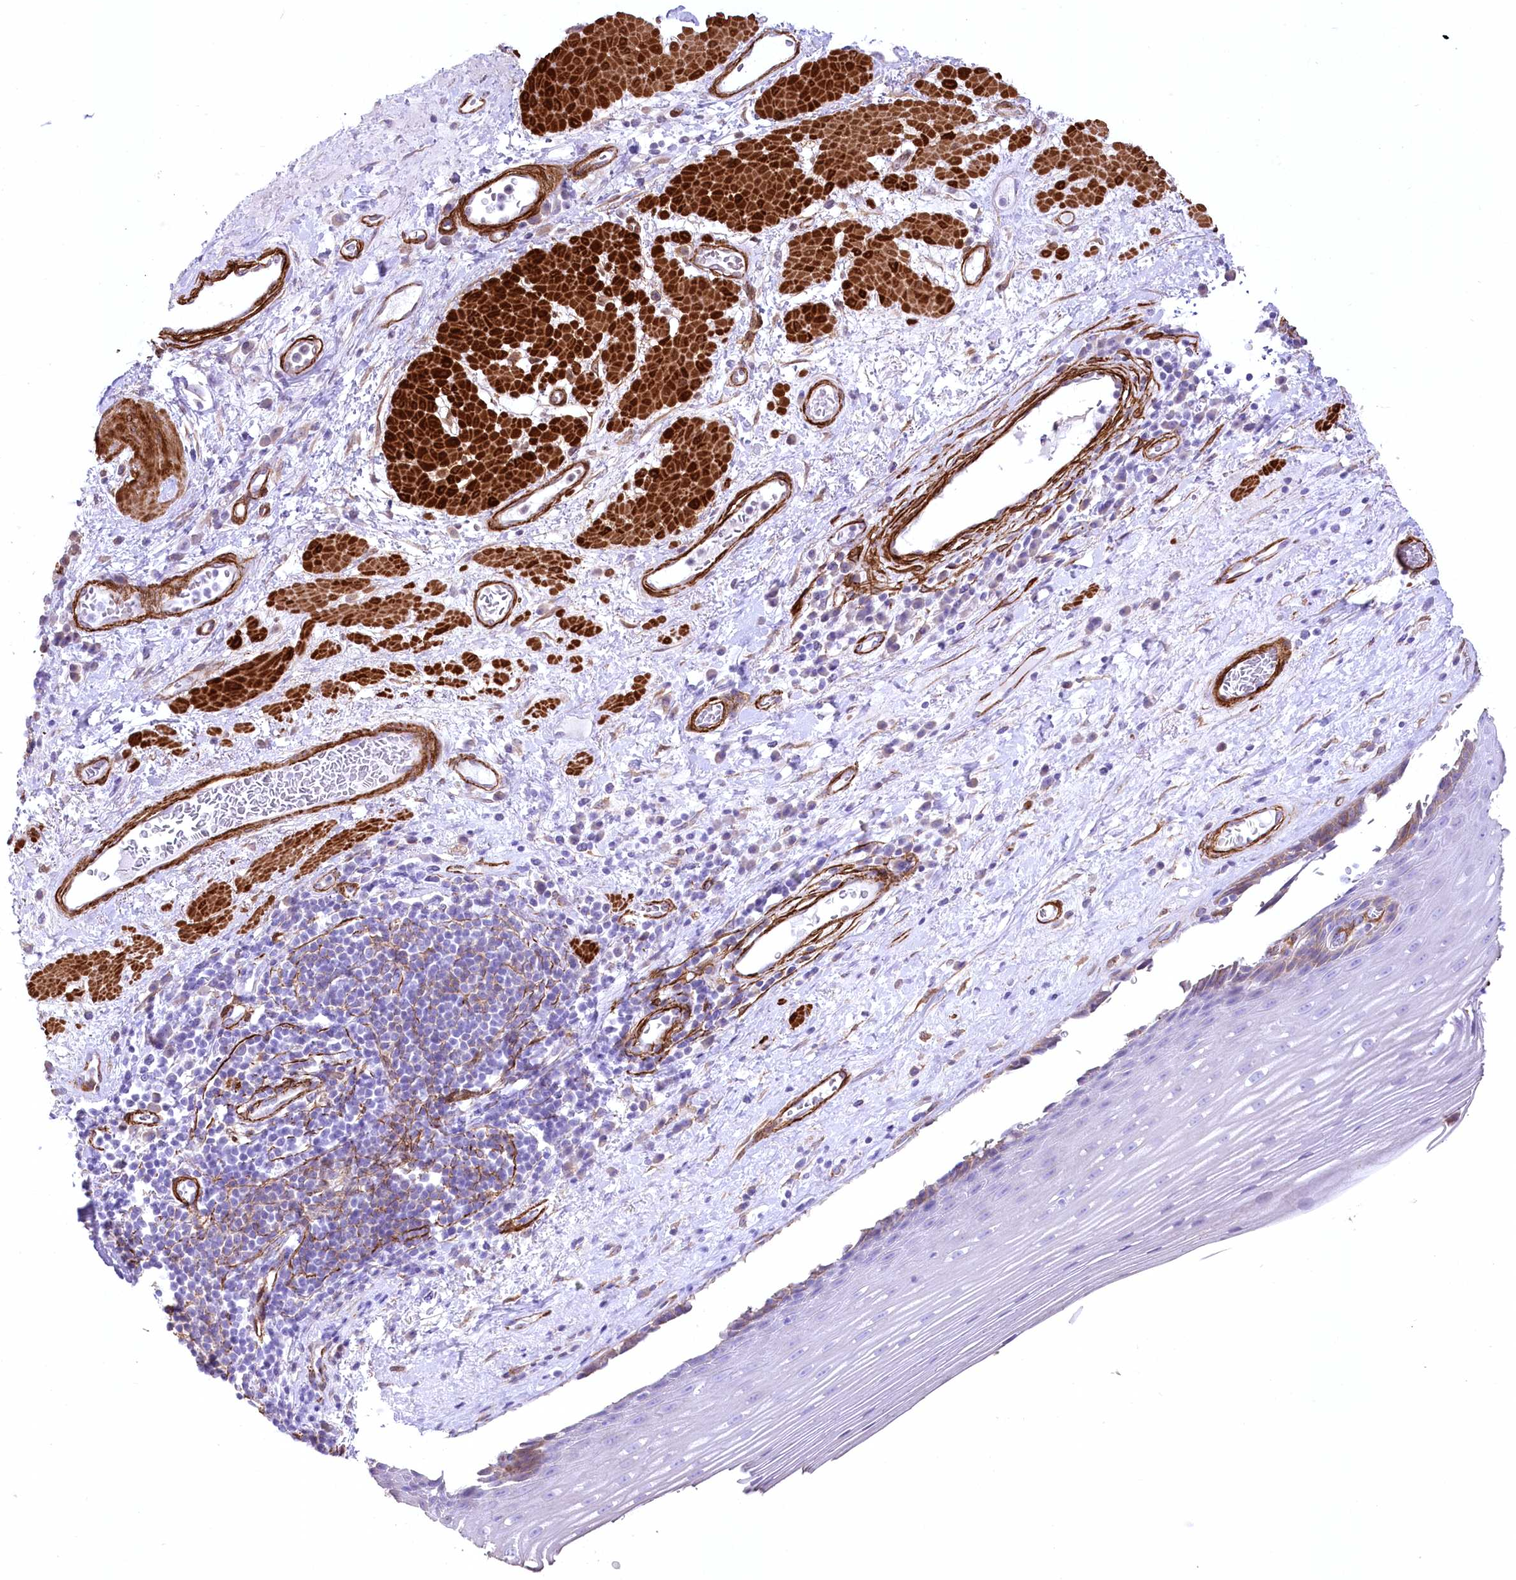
{"staining": {"intensity": "weak", "quantity": "<25%", "location": "cytoplasmic/membranous"}, "tissue": "esophagus", "cell_type": "Squamous epithelial cells", "image_type": "normal", "snomed": [{"axis": "morphology", "description": "Normal tissue, NOS"}, {"axis": "topography", "description": "Esophagus"}], "caption": "Immunohistochemistry micrograph of benign human esophagus stained for a protein (brown), which exhibits no positivity in squamous epithelial cells.", "gene": "SYNPO2", "patient": {"sex": "male", "age": 62}}